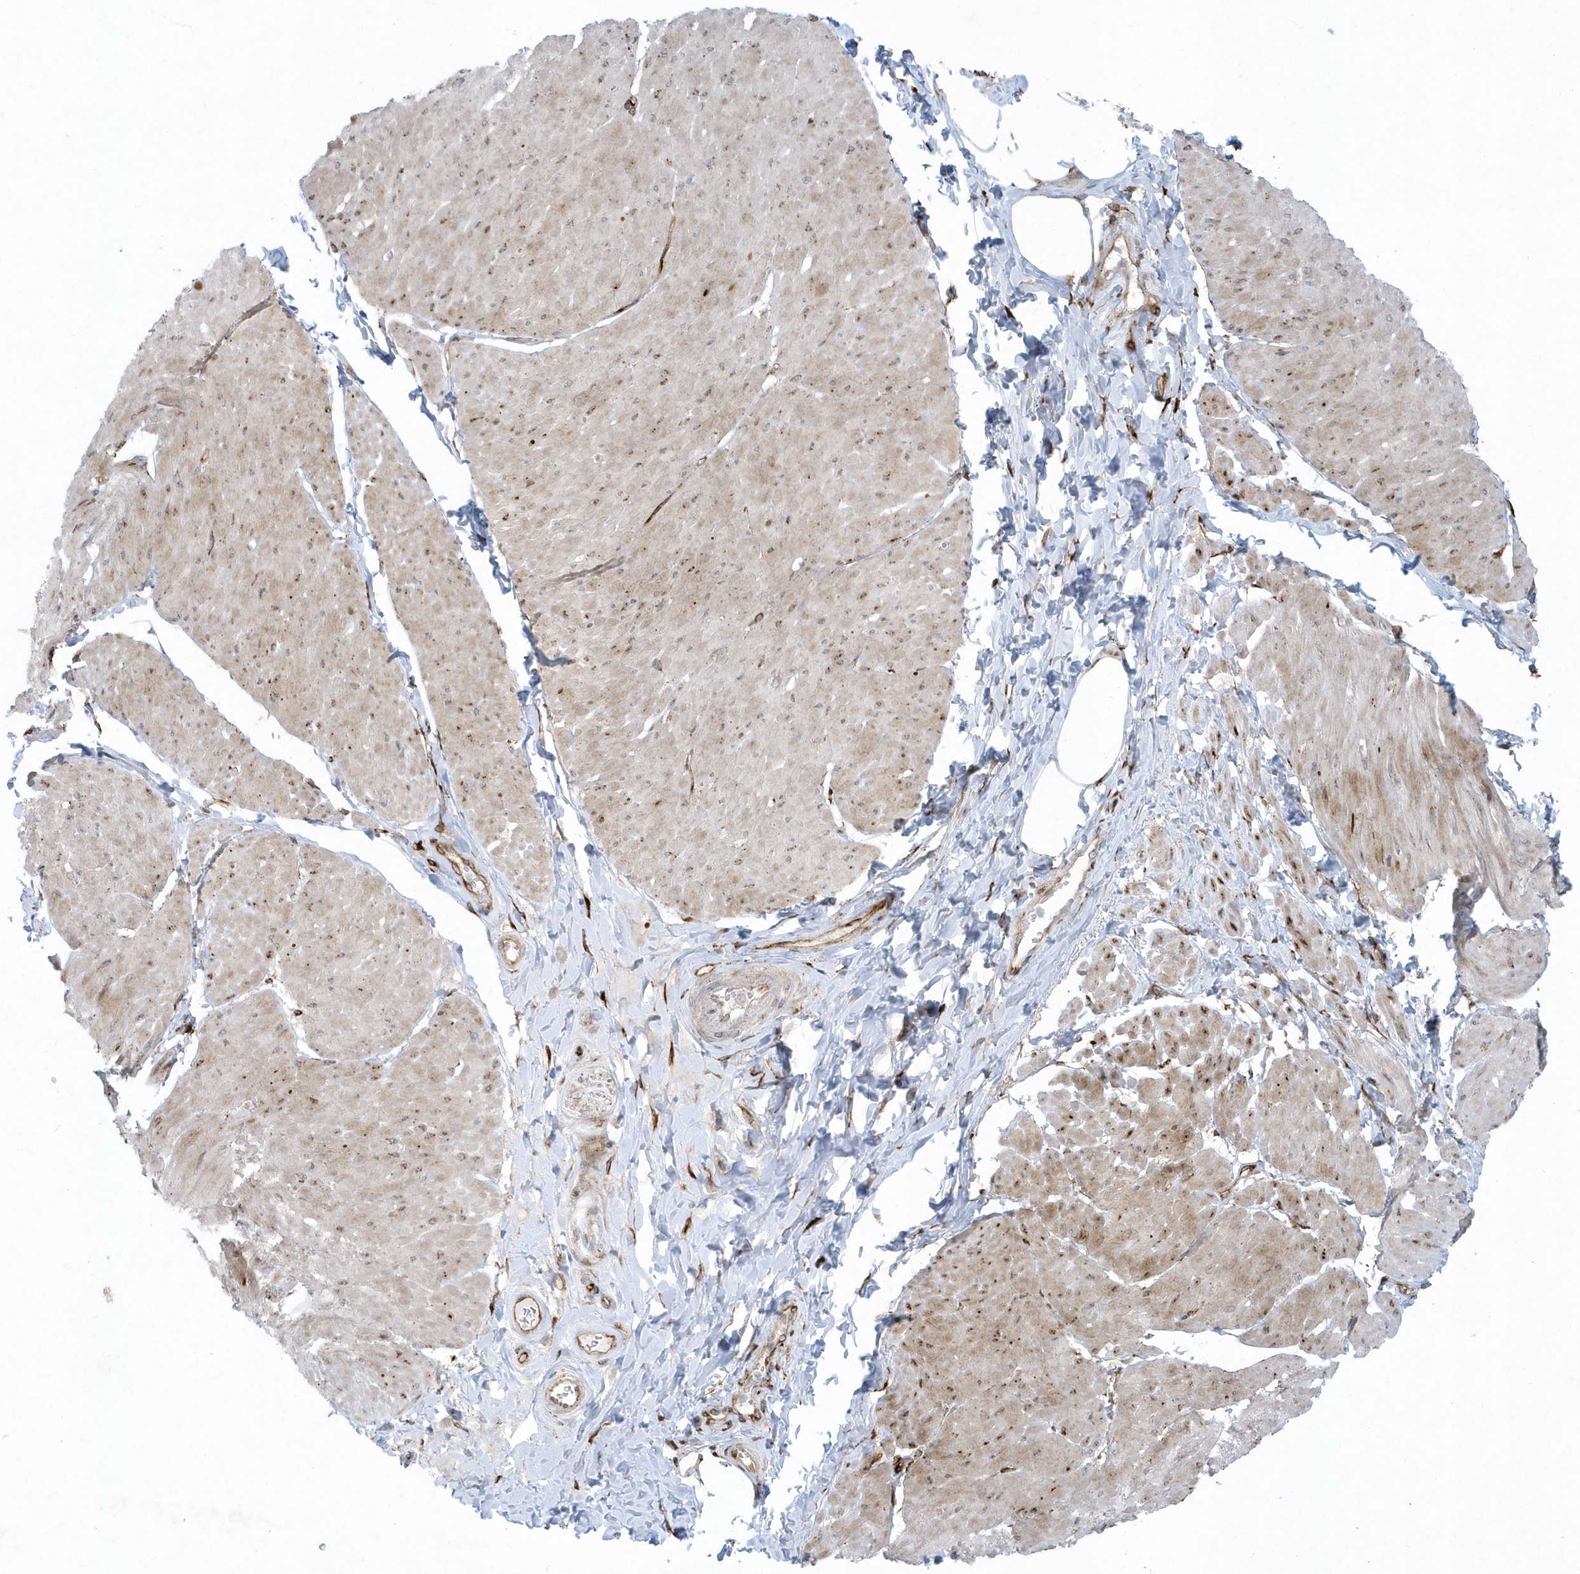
{"staining": {"intensity": "moderate", "quantity": "25%-75%", "location": "cytoplasmic/membranous"}, "tissue": "smooth muscle", "cell_type": "Smooth muscle cells", "image_type": "normal", "snomed": [{"axis": "morphology", "description": "Urothelial carcinoma, High grade"}, {"axis": "topography", "description": "Urinary bladder"}], "caption": "Immunohistochemistry photomicrograph of normal smooth muscle stained for a protein (brown), which demonstrates medium levels of moderate cytoplasmic/membranous expression in approximately 25%-75% of smooth muscle cells.", "gene": "FAM98A", "patient": {"sex": "male", "age": 46}}